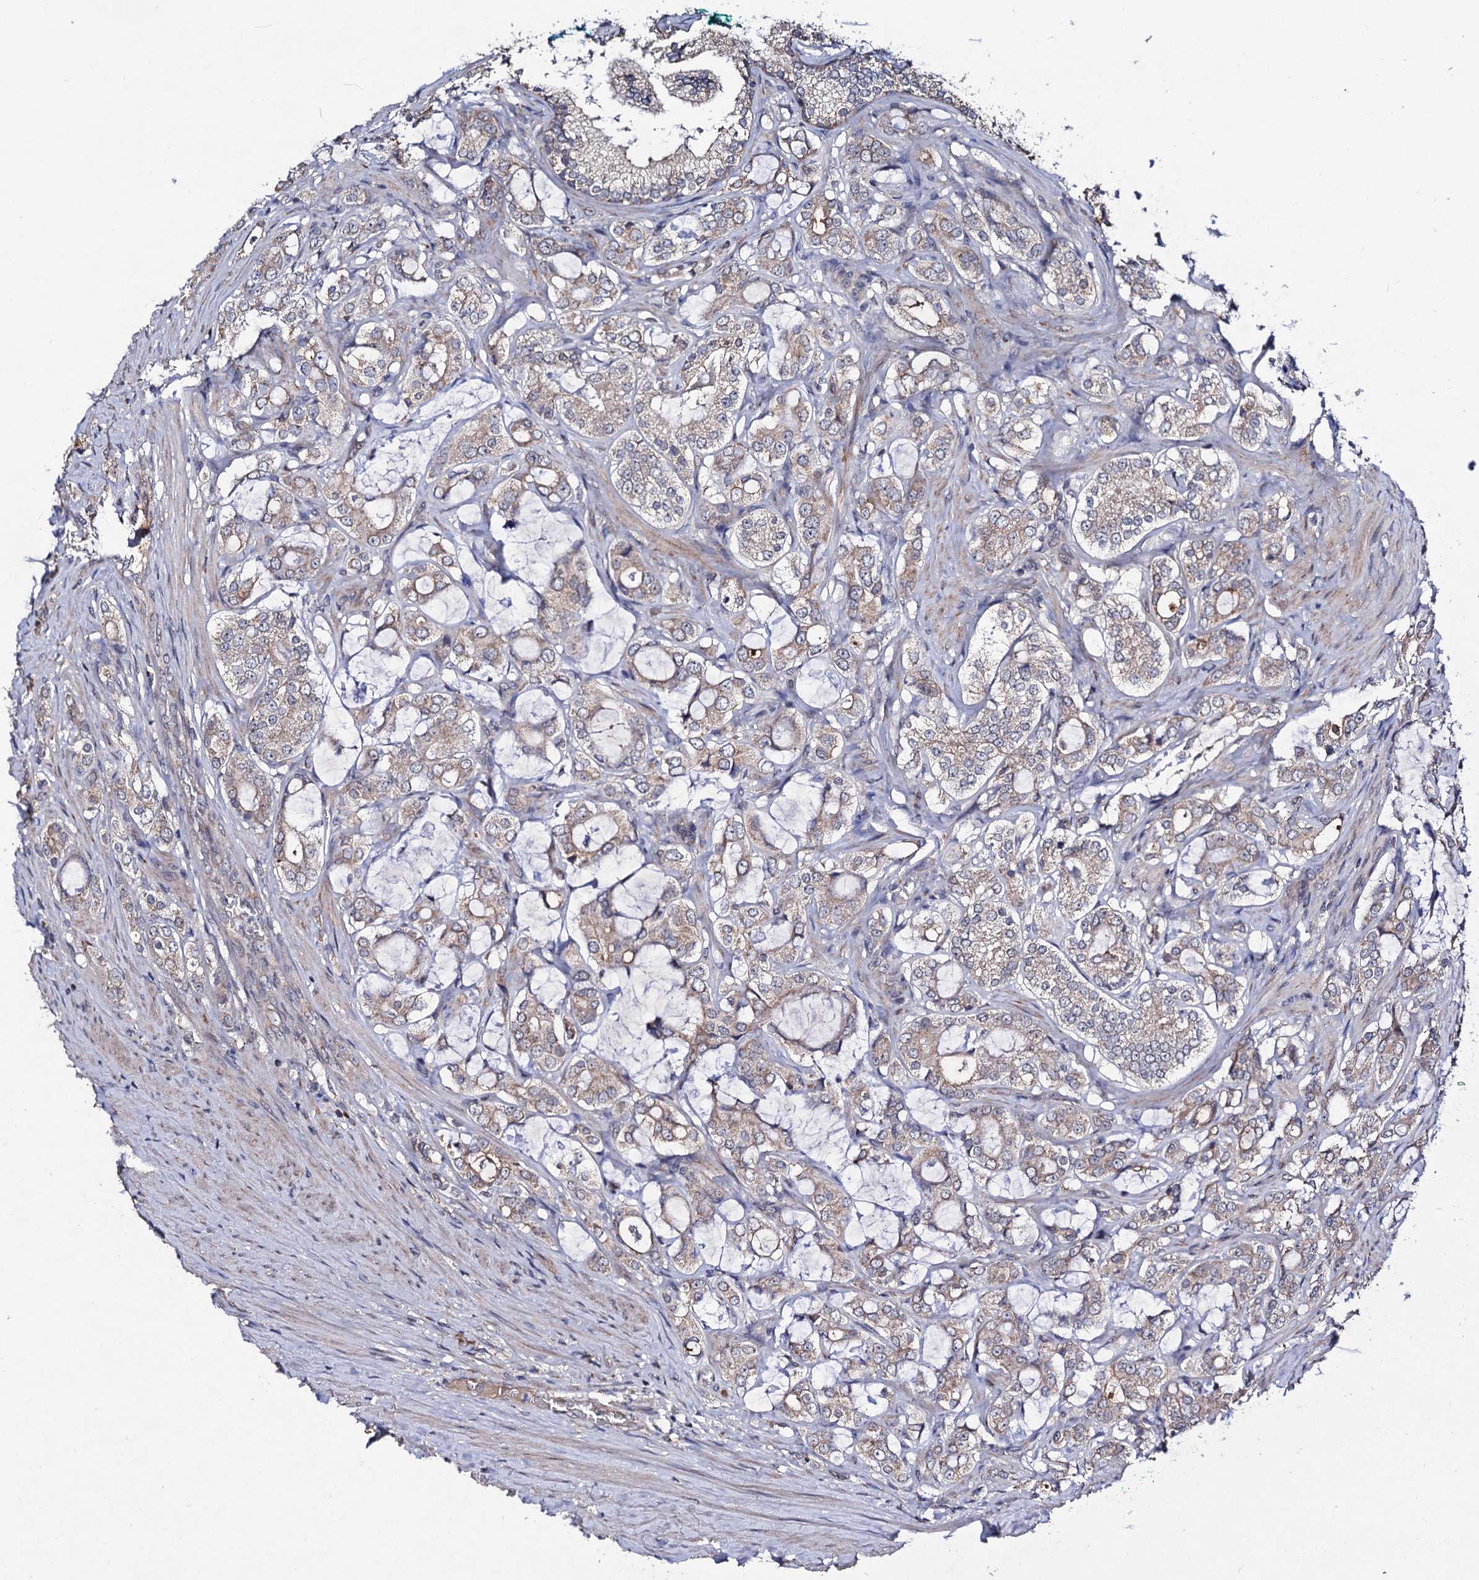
{"staining": {"intensity": "weak", "quantity": "25%-75%", "location": "cytoplasmic/membranous"}, "tissue": "prostate cancer", "cell_type": "Tumor cells", "image_type": "cancer", "snomed": [{"axis": "morphology", "description": "Adenocarcinoma, High grade"}, {"axis": "topography", "description": "Prostate"}], "caption": "A low amount of weak cytoplasmic/membranous staining is present in about 25%-75% of tumor cells in prostate high-grade adenocarcinoma tissue. Immunohistochemistry (ihc) stains the protein in brown and the nuclei are stained blue.", "gene": "VPS37D", "patient": {"sex": "male", "age": 63}}